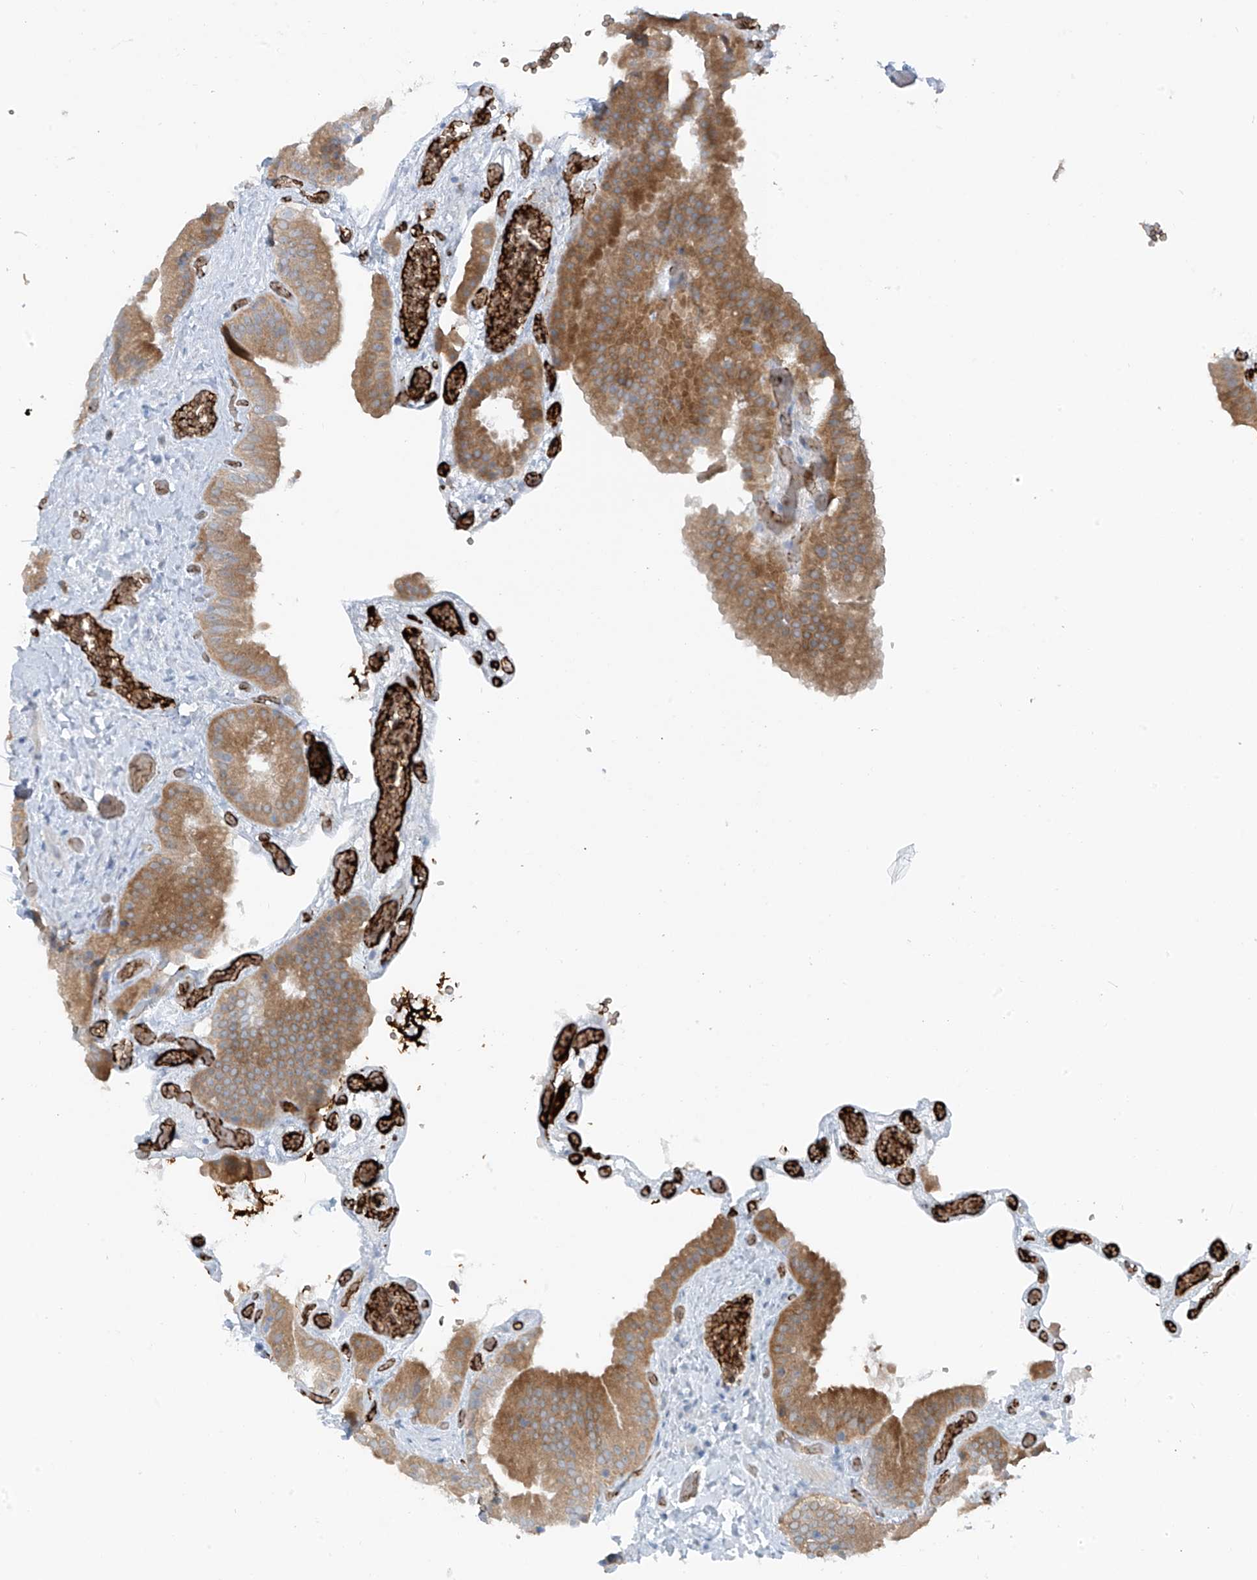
{"staining": {"intensity": "moderate", "quantity": ">75%", "location": "cytoplasmic/membranous"}, "tissue": "gallbladder", "cell_type": "Glandular cells", "image_type": "normal", "snomed": [{"axis": "morphology", "description": "Normal tissue, NOS"}, {"axis": "topography", "description": "Gallbladder"}], "caption": "Immunohistochemical staining of benign gallbladder demonstrates medium levels of moderate cytoplasmic/membranous staining in approximately >75% of glandular cells.", "gene": "SLC12A6", "patient": {"sex": "female", "age": 64}}